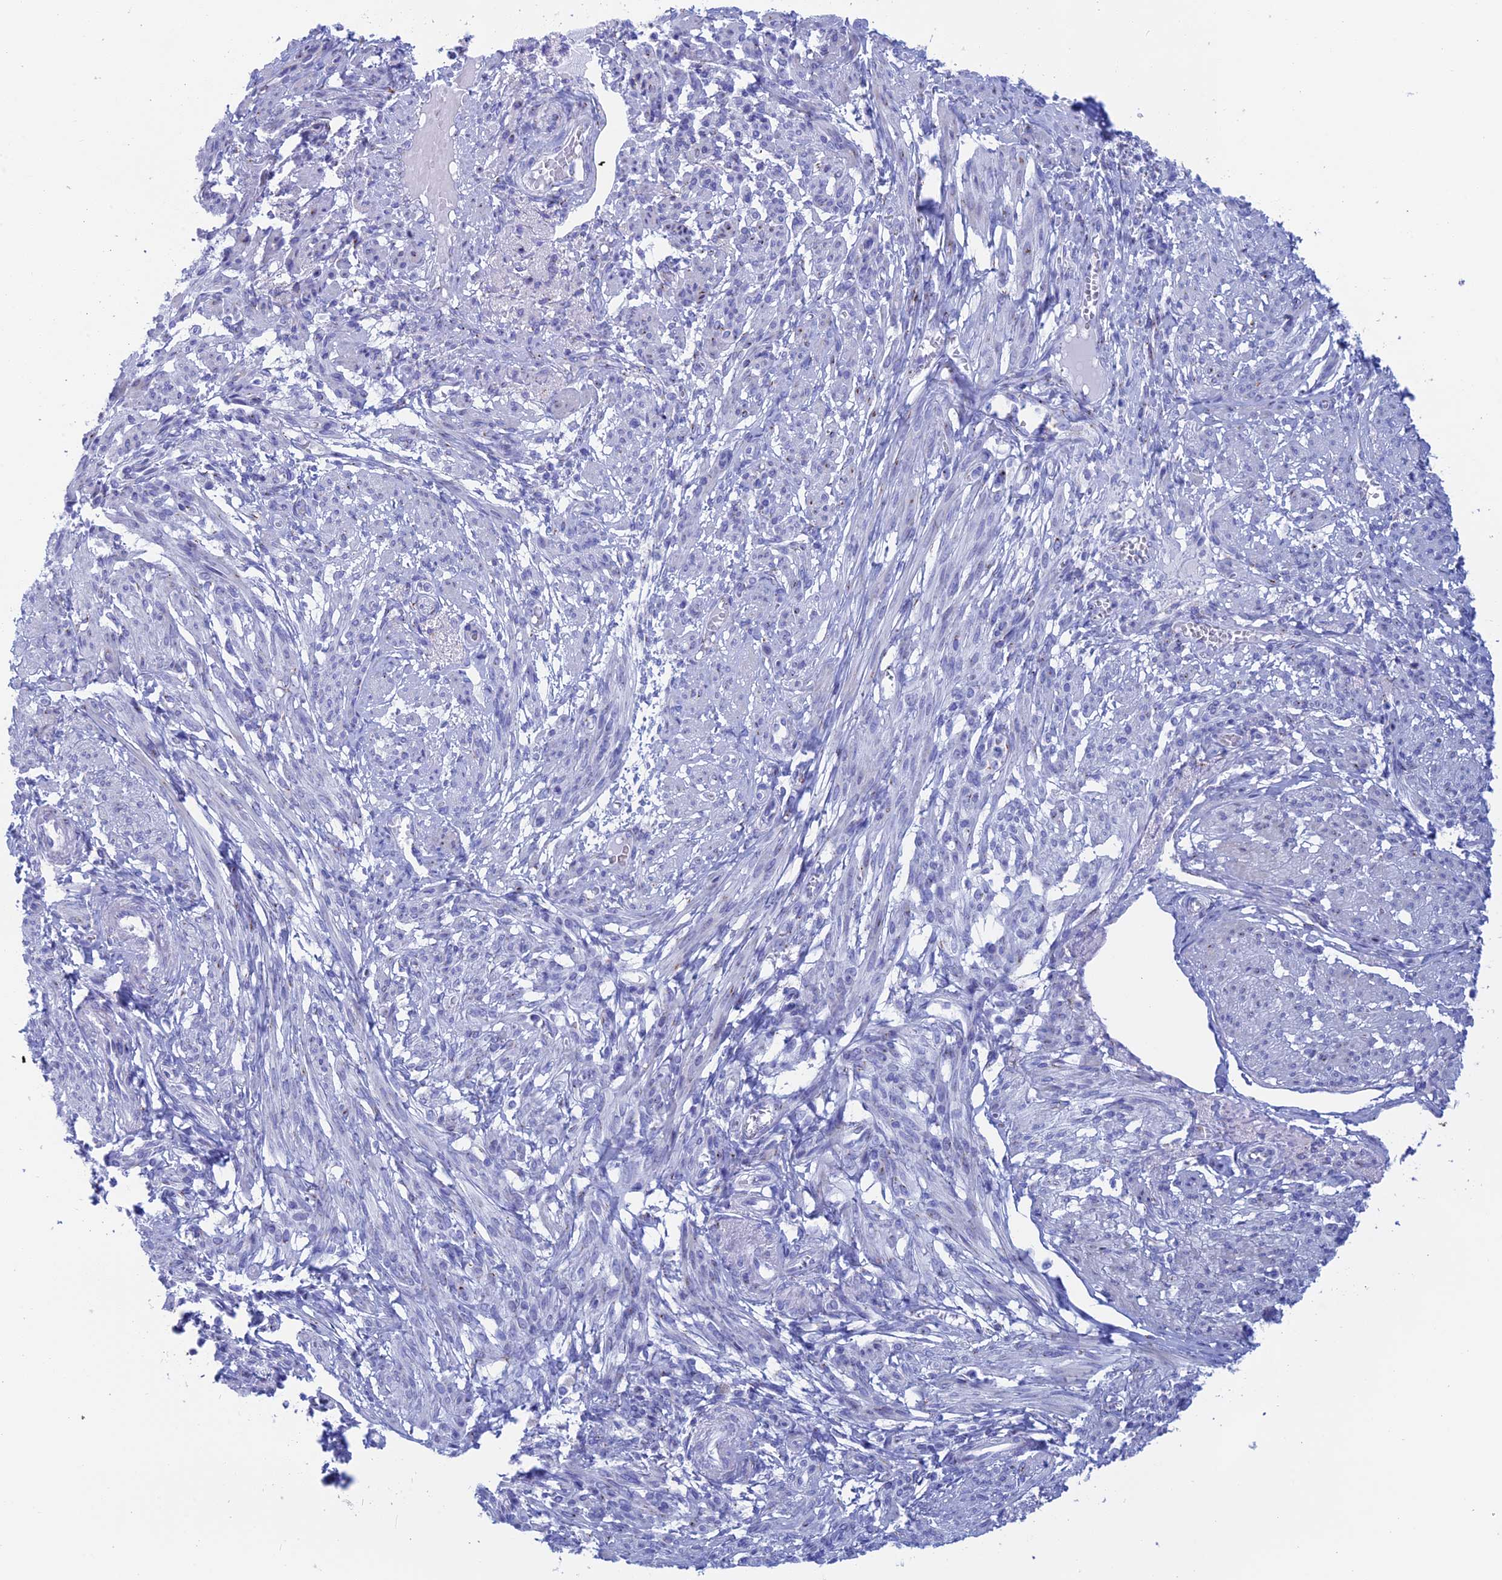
{"staining": {"intensity": "negative", "quantity": "none", "location": "none"}, "tissue": "smooth muscle", "cell_type": "Smooth muscle cells", "image_type": "normal", "snomed": [{"axis": "morphology", "description": "Normal tissue, NOS"}, {"axis": "topography", "description": "Smooth muscle"}], "caption": "Smooth muscle cells show no significant protein expression in benign smooth muscle.", "gene": "ERICH4", "patient": {"sex": "female", "age": 39}}